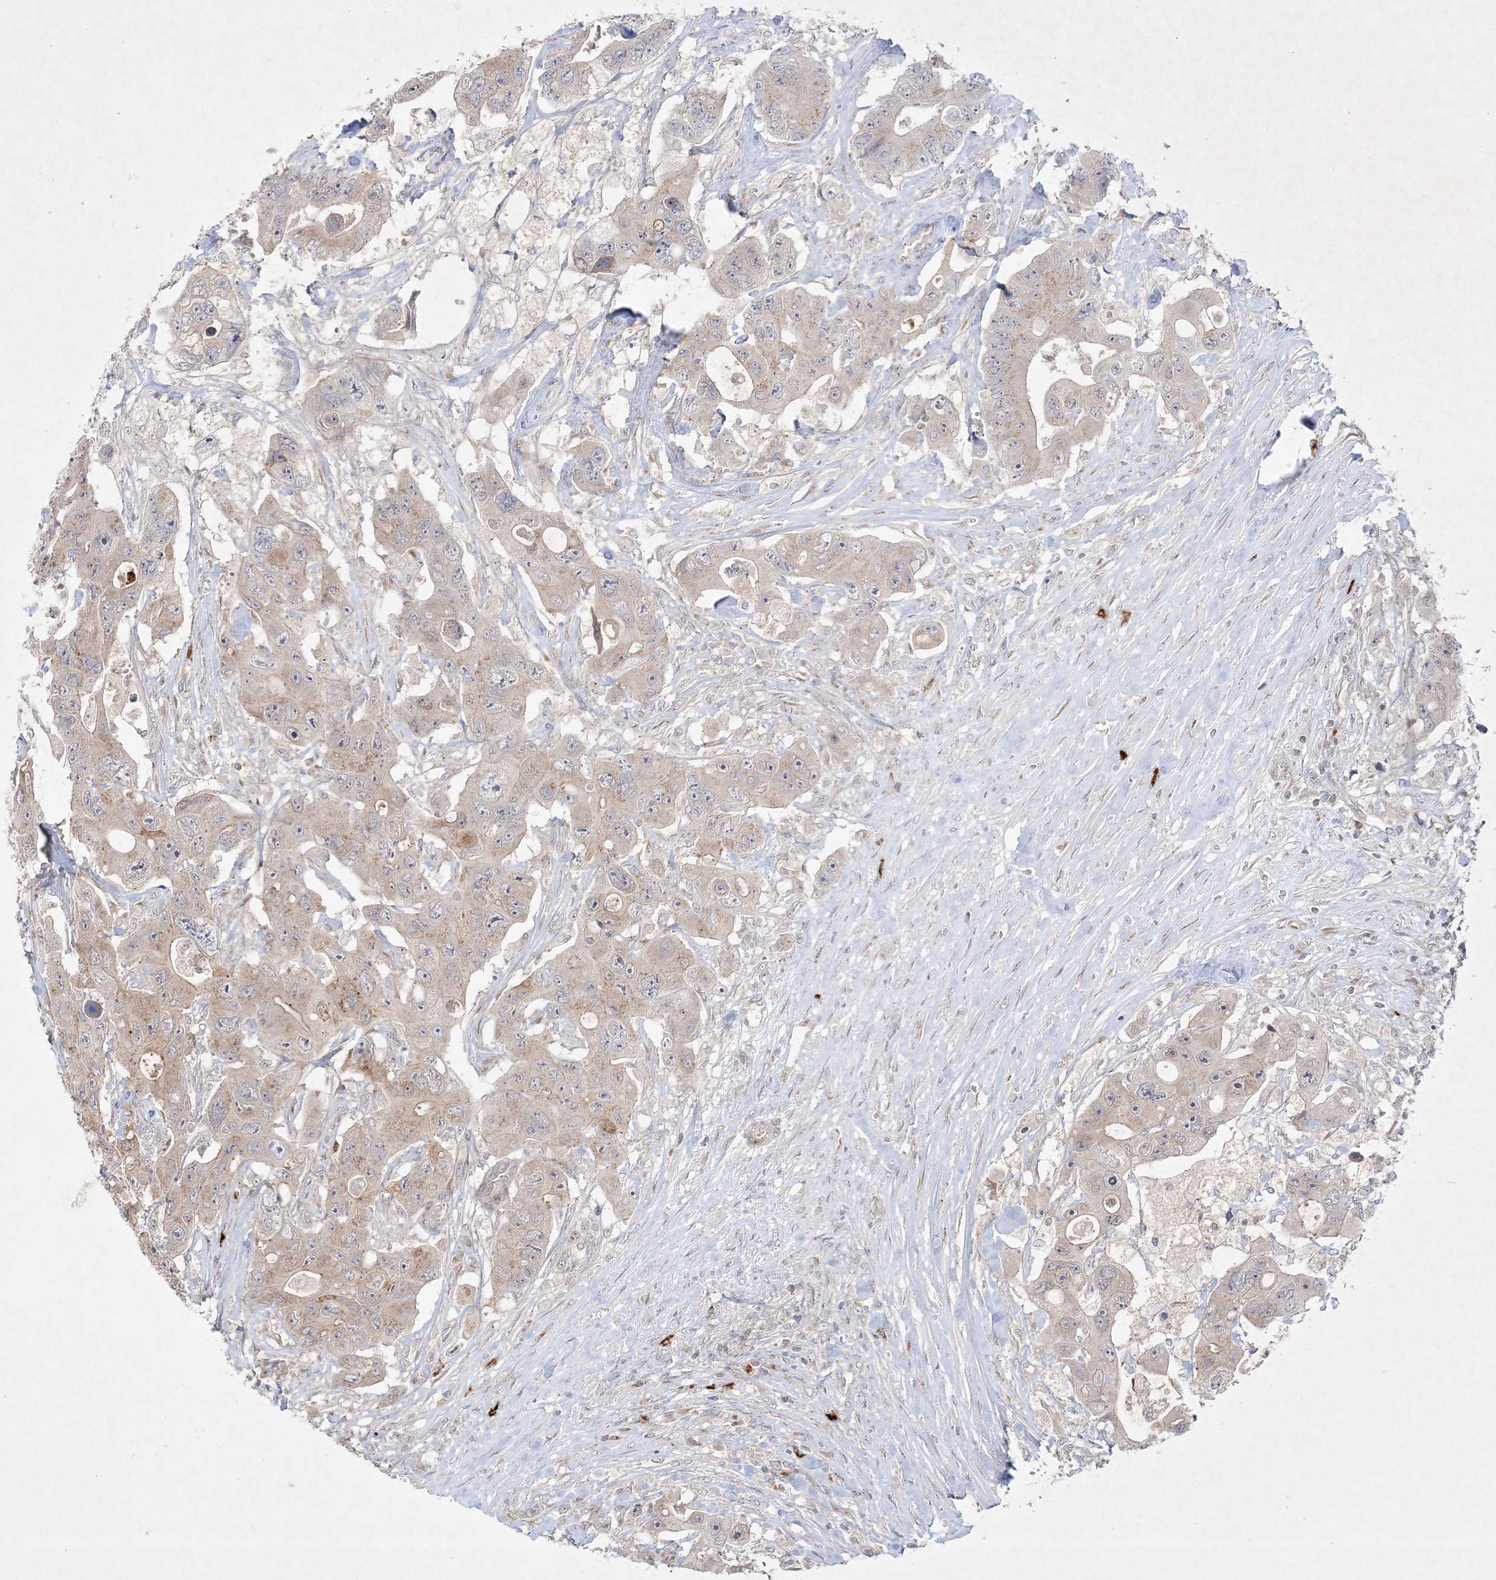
{"staining": {"intensity": "weak", "quantity": "<25%", "location": "cytoplasmic/membranous"}, "tissue": "colorectal cancer", "cell_type": "Tumor cells", "image_type": "cancer", "snomed": [{"axis": "morphology", "description": "Adenocarcinoma, NOS"}, {"axis": "topography", "description": "Colon"}], "caption": "Immunohistochemistry (IHC) image of human colorectal cancer (adenocarcinoma) stained for a protein (brown), which demonstrates no positivity in tumor cells. (DAB immunohistochemistry (IHC) visualized using brightfield microscopy, high magnification).", "gene": "CLNK", "patient": {"sex": "female", "age": 46}}